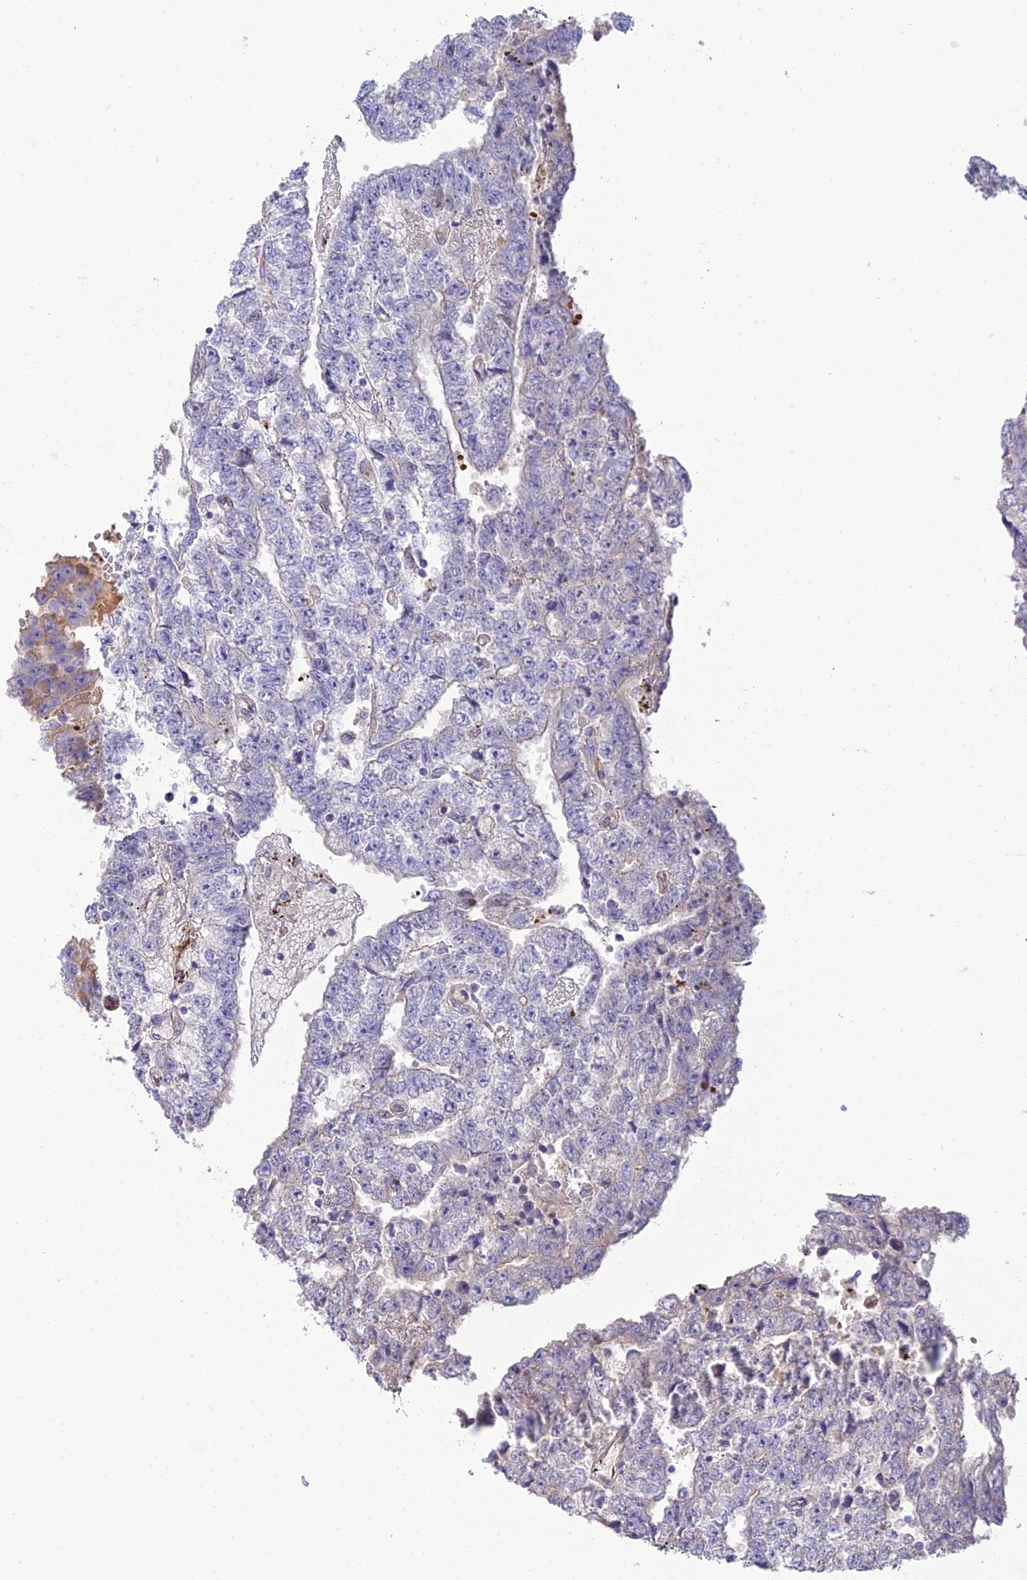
{"staining": {"intensity": "negative", "quantity": "none", "location": "none"}, "tissue": "testis cancer", "cell_type": "Tumor cells", "image_type": "cancer", "snomed": [{"axis": "morphology", "description": "Carcinoma, Embryonal, NOS"}, {"axis": "topography", "description": "Testis"}], "caption": "DAB (3,3'-diaminobenzidine) immunohistochemical staining of testis cancer shows no significant positivity in tumor cells. Nuclei are stained in blue.", "gene": "SEL1L3", "patient": {"sex": "male", "age": 25}}